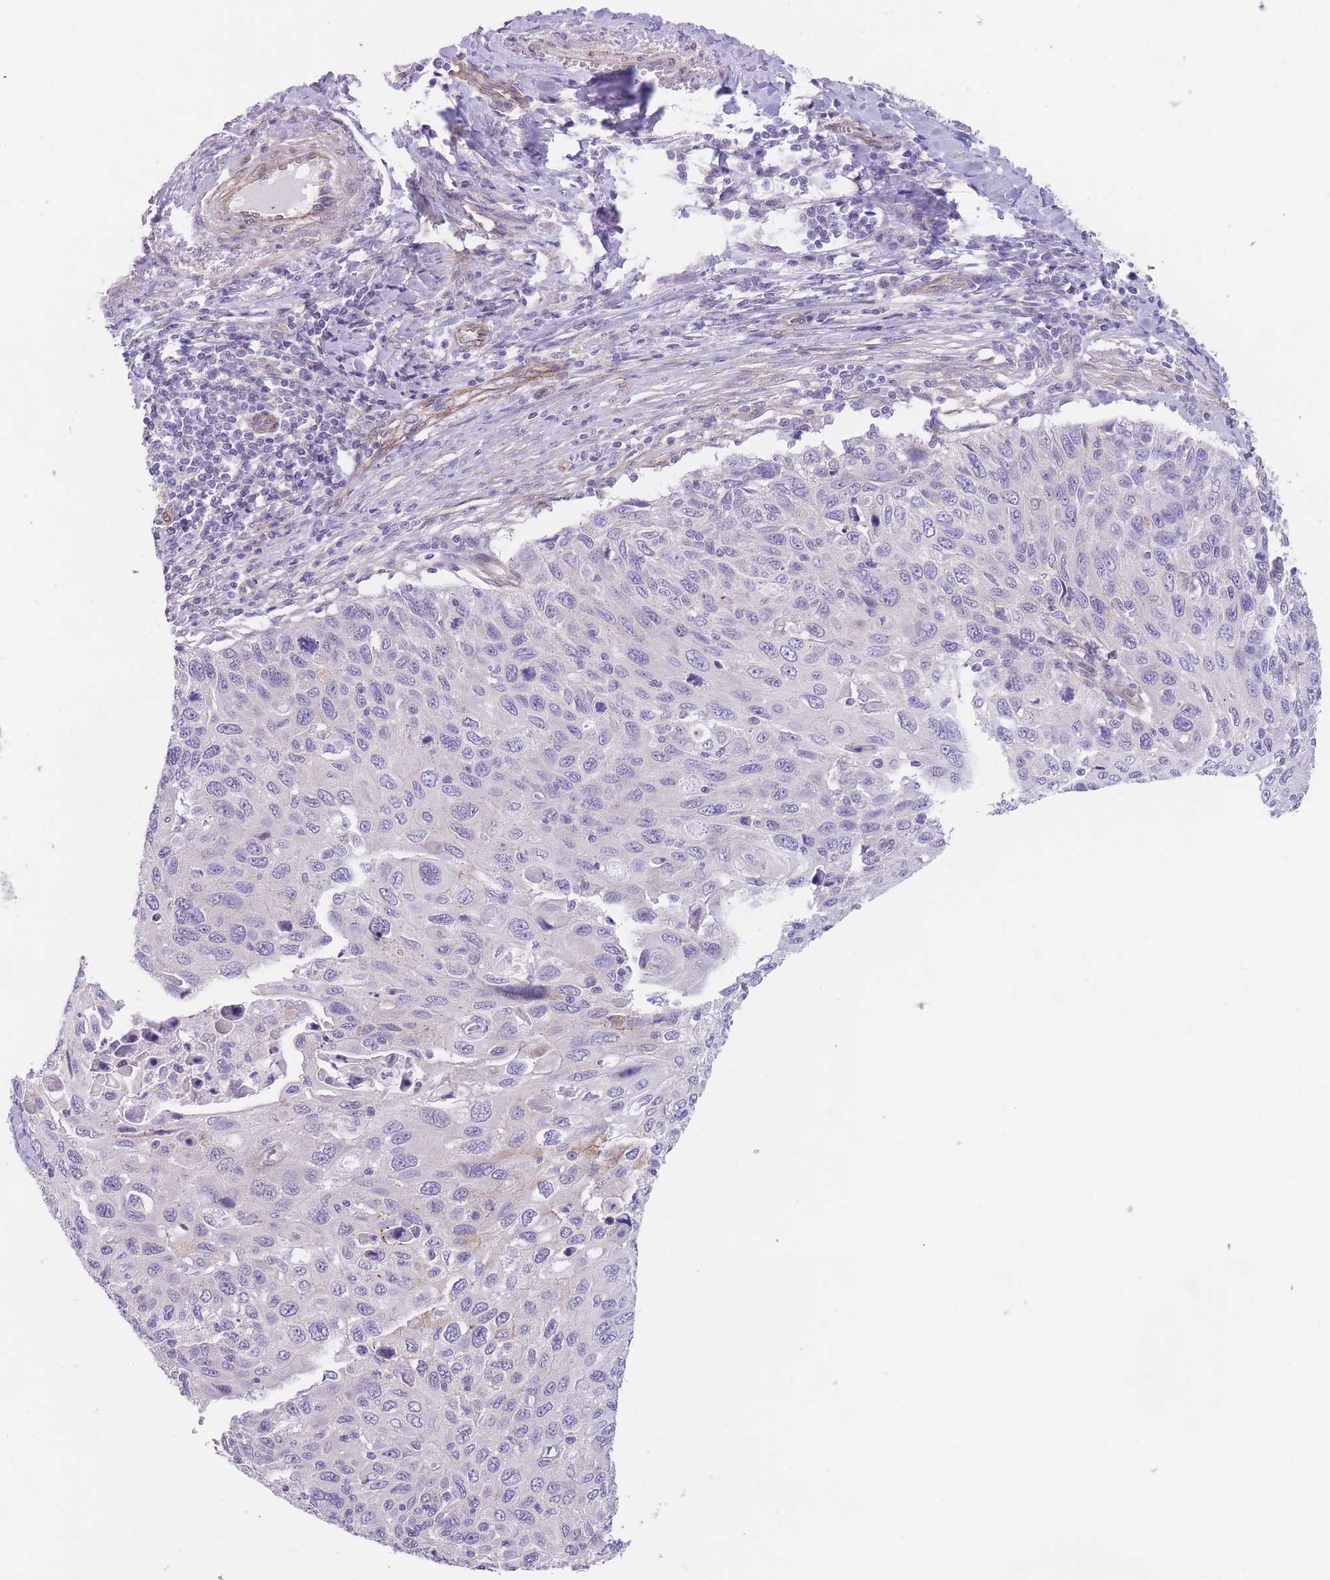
{"staining": {"intensity": "negative", "quantity": "none", "location": "none"}, "tissue": "cervical cancer", "cell_type": "Tumor cells", "image_type": "cancer", "snomed": [{"axis": "morphology", "description": "Squamous cell carcinoma, NOS"}, {"axis": "topography", "description": "Cervix"}], "caption": "Immunohistochemistry (IHC) photomicrograph of neoplastic tissue: cervical squamous cell carcinoma stained with DAB shows no significant protein expression in tumor cells.", "gene": "QTRT1", "patient": {"sex": "female", "age": 70}}